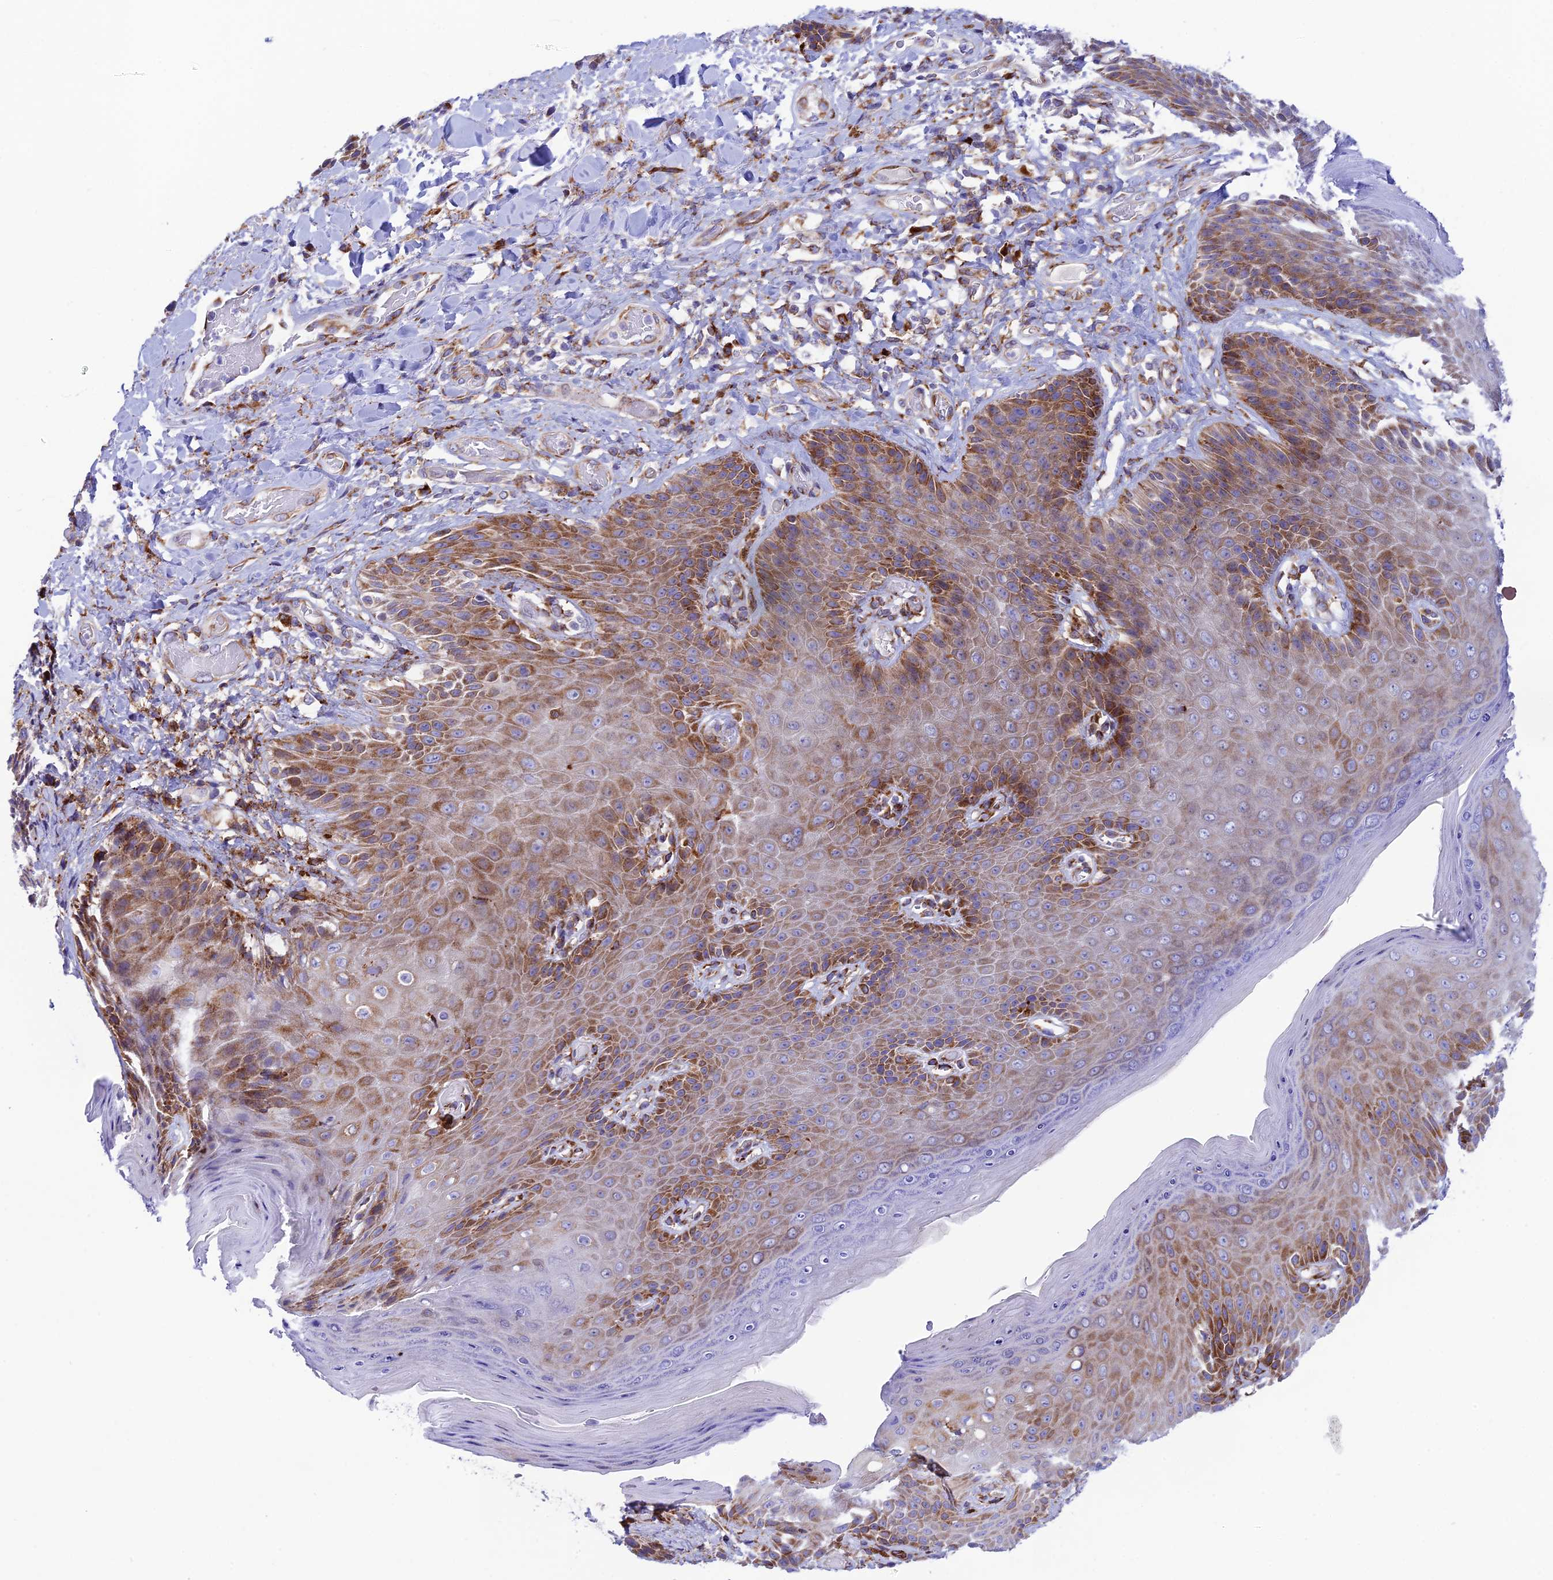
{"staining": {"intensity": "moderate", "quantity": "25%-75%", "location": "cytoplasmic/membranous"}, "tissue": "skin", "cell_type": "Epidermal cells", "image_type": "normal", "snomed": [{"axis": "morphology", "description": "Normal tissue, NOS"}, {"axis": "topography", "description": "Anal"}], "caption": "IHC micrograph of normal skin stained for a protein (brown), which shows medium levels of moderate cytoplasmic/membranous expression in about 25%-75% of epidermal cells.", "gene": "TUBGCP6", "patient": {"sex": "female", "age": 89}}